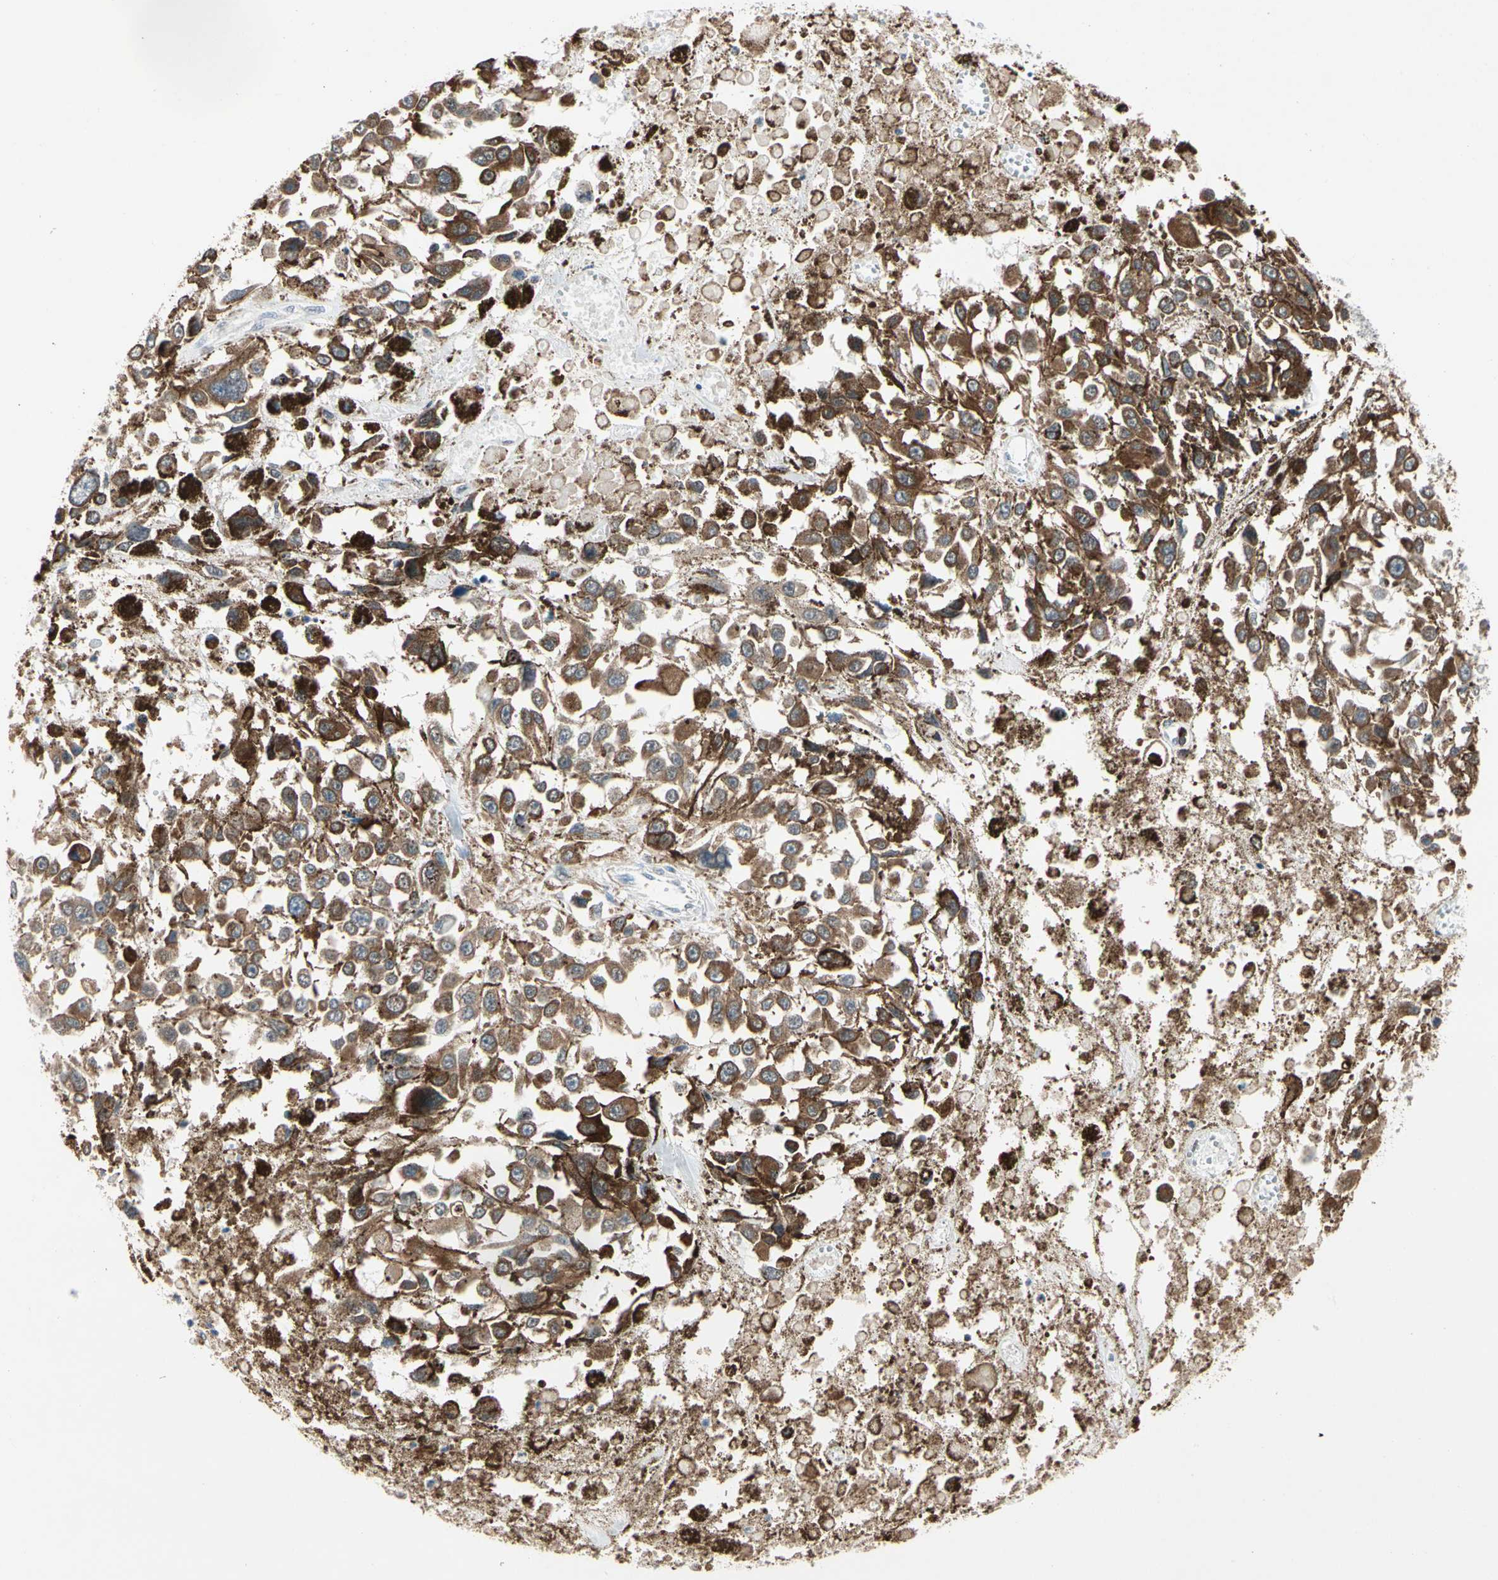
{"staining": {"intensity": "strong", "quantity": ">75%", "location": "cytoplasmic/membranous"}, "tissue": "melanoma", "cell_type": "Tumor cells", "image_type": "cancer", "snomed": [{"axis": "morphology", "description": "Malignant melanoma, Metastatic site"}, {"axis": "topography", "description": "Lymph node"}], "caption": "This histopathology image reveals immunohistochemistry (IHC) staining of human malignant melanoma (metastatic site), with high strong cytoplasmic/membranous staining in about >75% of tumor cells.", "gene": "MARK1", "patient": {"sex": "male", "age": 59}}